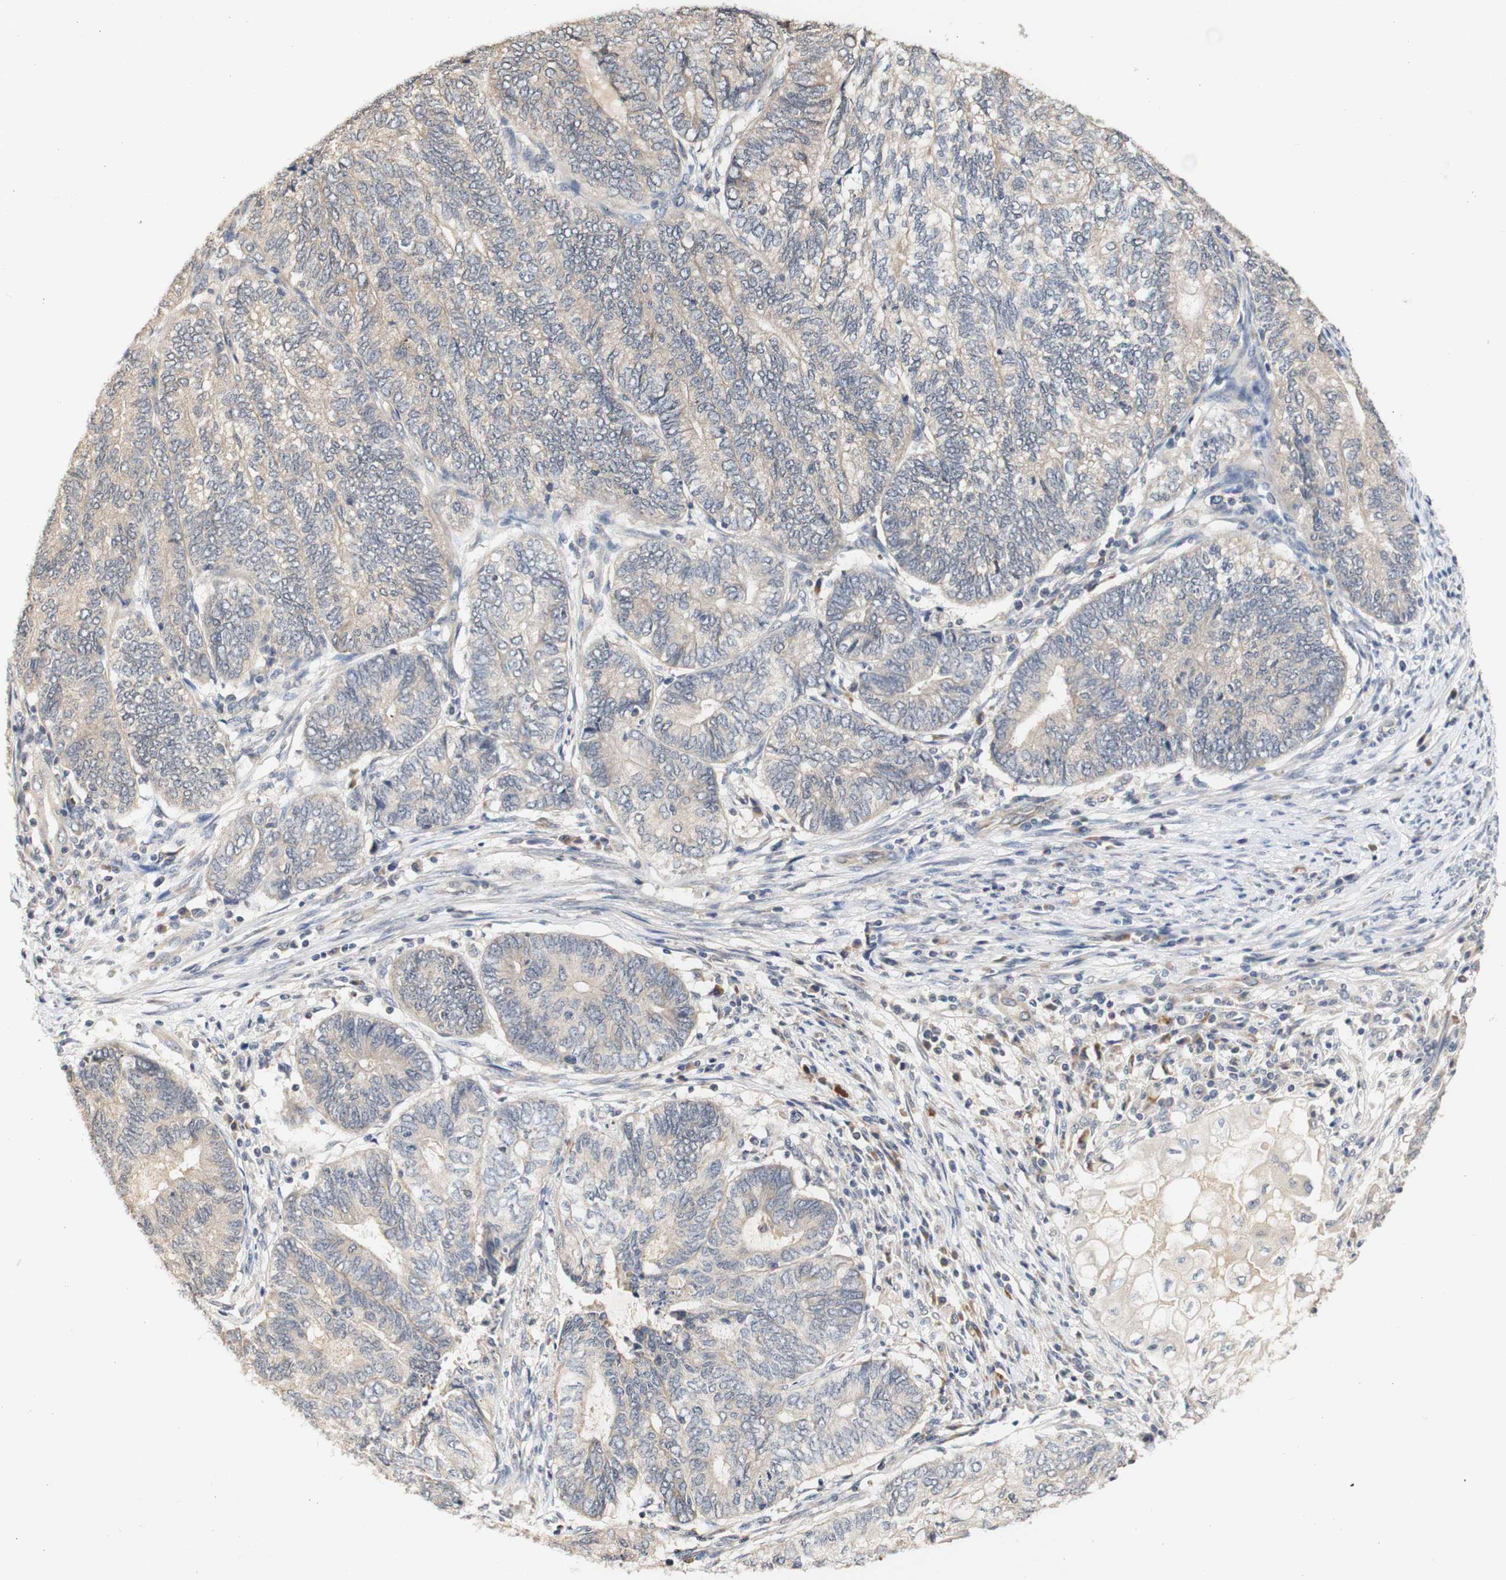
{"staining": {"intensity": "weak", "quantity": ">75%", "location": "cytoplasmic/membranous"}, "tissue": "endometrial cancer", "cell_type": "Tumor cells", "image_type": "cancer", "snomed": [{"axis": "morphology", "description": "Adenocarcinoma, NOS"}, {"axis": "topography", "description": "Uterus"}, {"axis": "topography", "description": "Endometrium"}], "caption": "The micrograph demonstrates immunohistochemical staining of endometrial cancer (adenocarcinoma). There is weak cytoplasmic/membranous expression is present in about >75% of tumor cells.", "gene": "PIN1", "patient": {"sex": "female", "age": 70}}